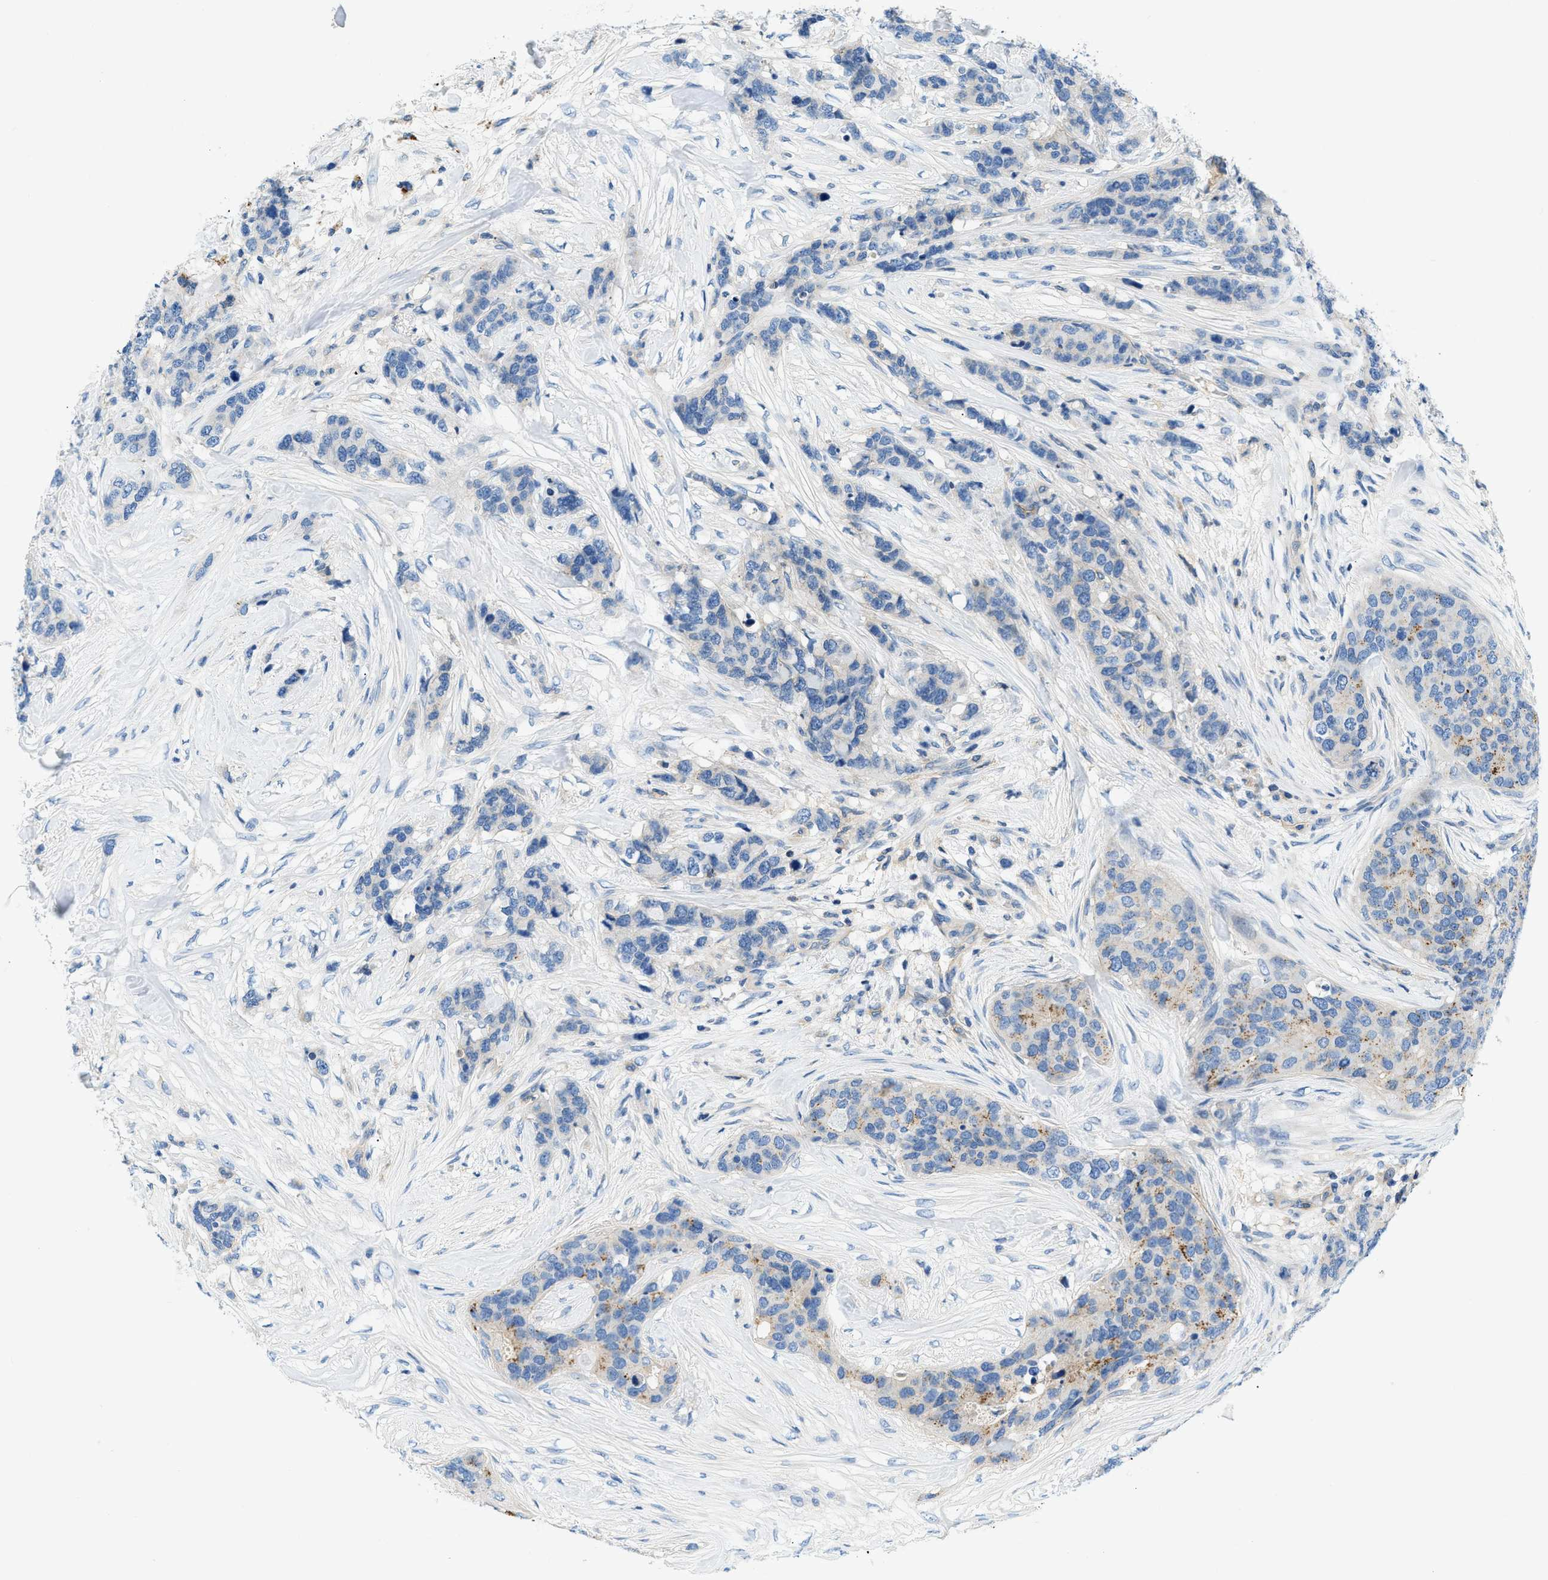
{"staining": {"intensity": "negative", "quantity": "none", "location": "none"}, "tissue": "breast cancer", "cell_type": "Tumor cells", "image_type": "cancer", "snomed": [{"axis": "morphology", "description": "Lobular carcinoma"}, {"axis": "topography", "description": "Breast"}], "caption": "High power microscopy micrograph of an immunohistochemistry (IHC) histopathology image of breast cancer (lobular carcinoma), revealing no significant staining in tumor cells.", "gene": "ORAI1", "patient": {"sex": "female", "age": 59}}